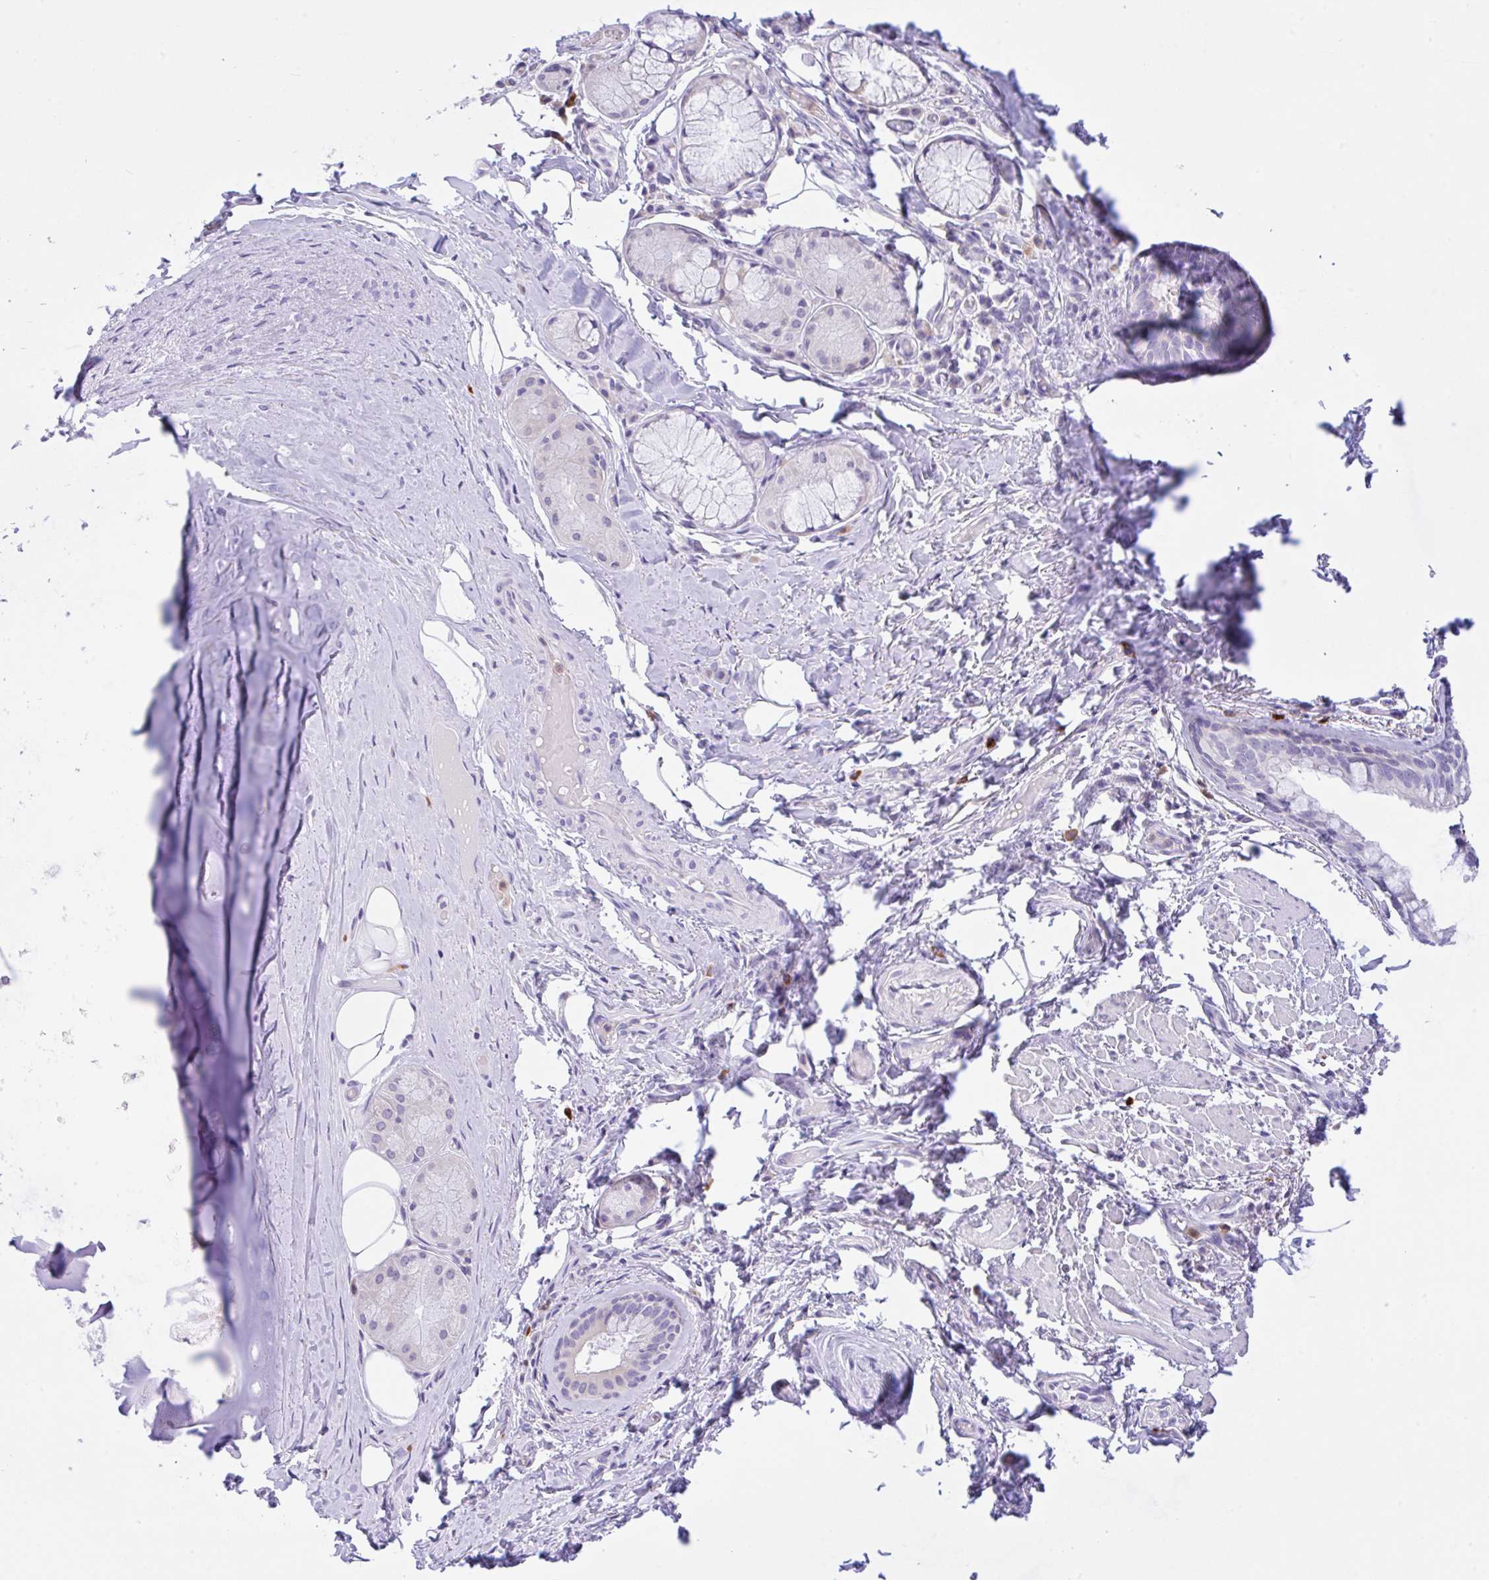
{"staining": {"intensity": "negative", "quantity": "none", "location": "none"}, "tissue": "adipose tissue", "cell_type": "Adipocytes", "image_type": "normal", "snomed": [{"axis": "morphology", "description": "Normal tissue, NOS"}, {"axis": "topography", "description": "Cartilage tissue"}, {"axis": "topography", "description": "Bronchus"}], "caption": "Immunohistochemistry photomicrograph of normal human adipose tissue stained for a protein (brown), which exhibits no positivity in adipocytes.", "gene": "NCF1", "patient": {"sex": "male", "age": 64}}